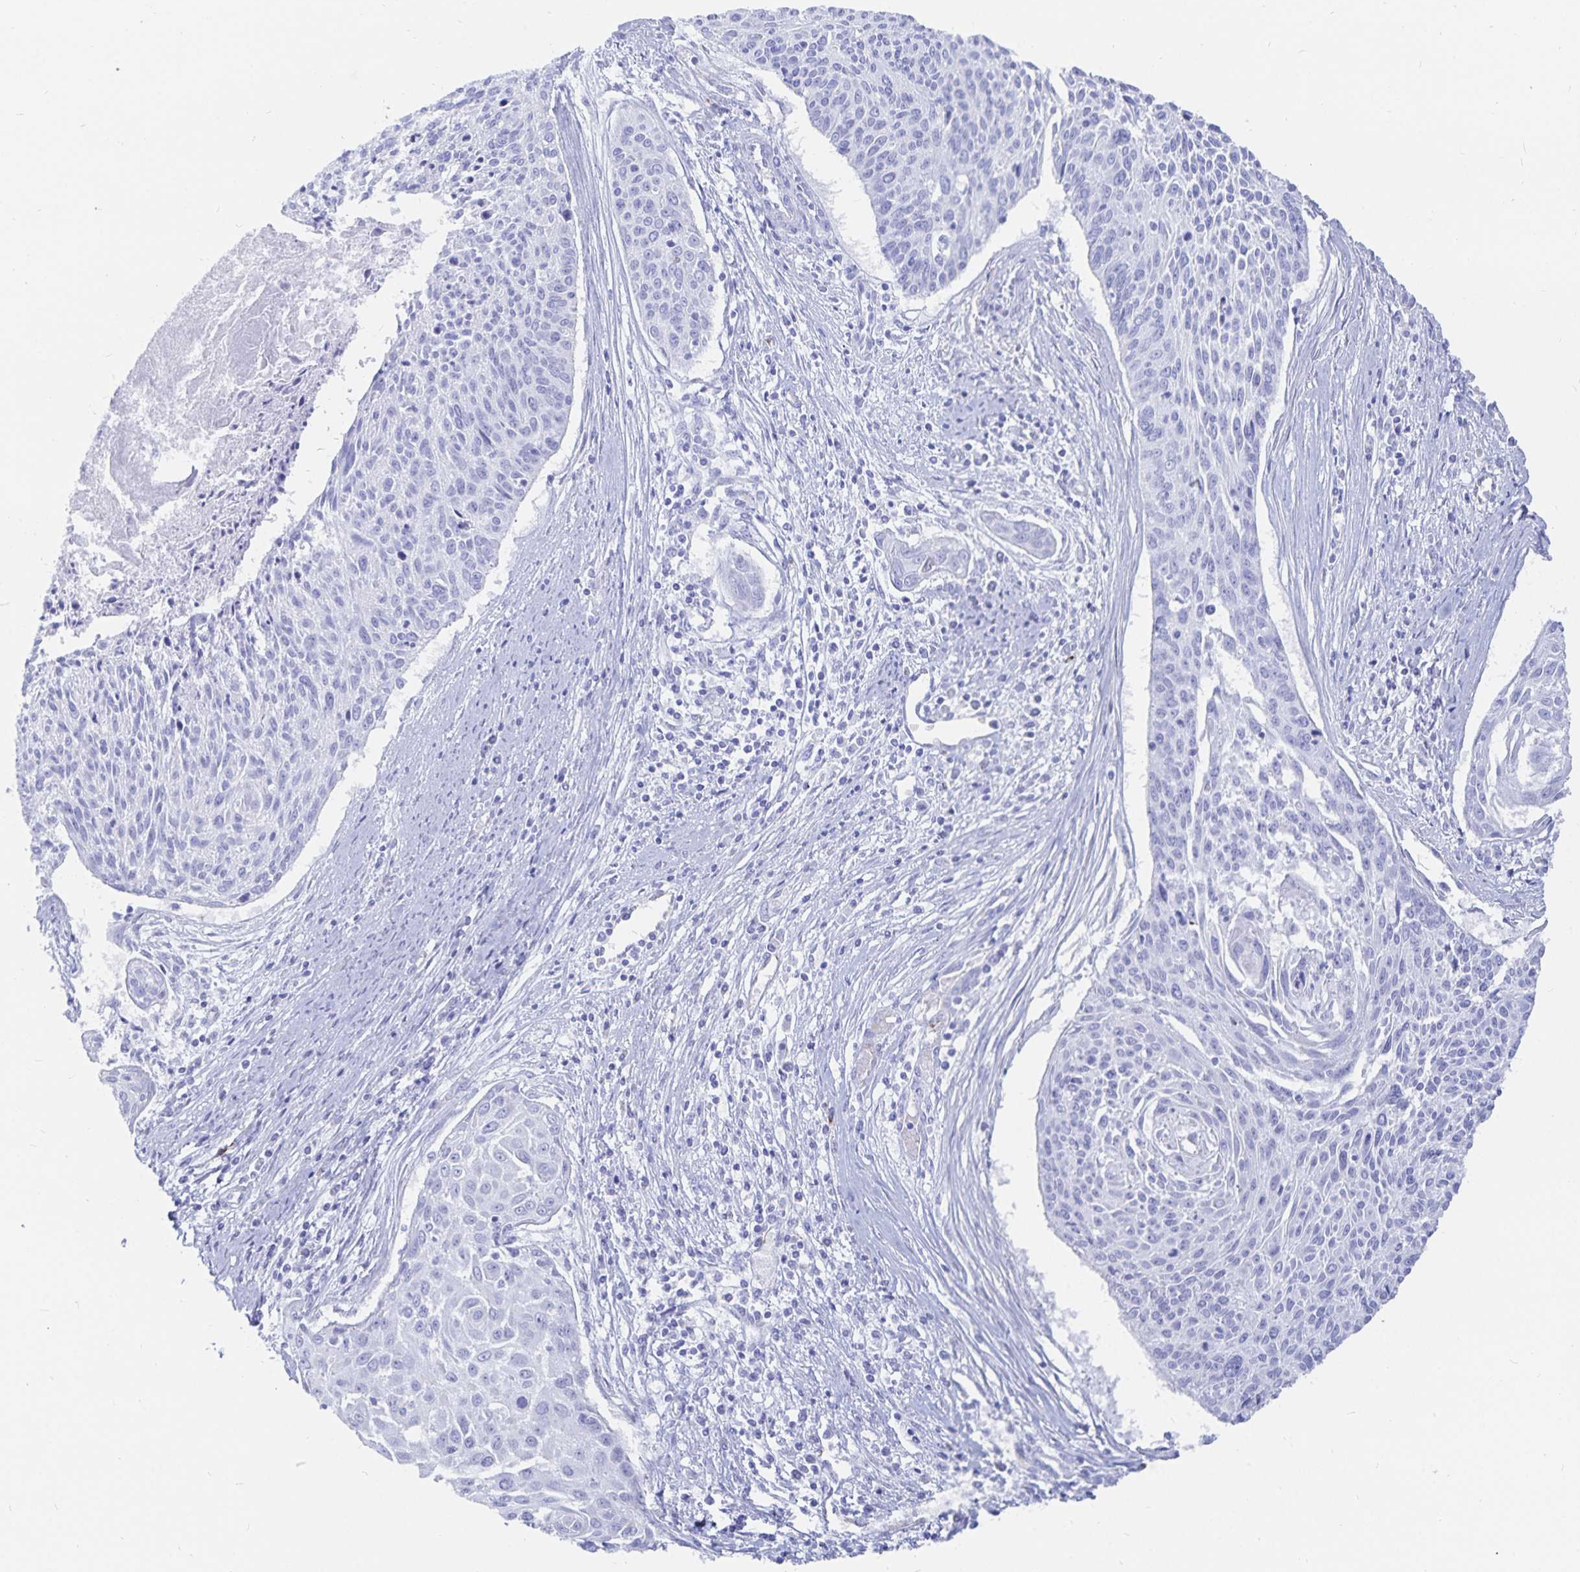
{"staining": {"intensity": "negative", "quantity": "none", "location": "none"}, "tissue": "cervical cancer", "cell_type": "Tumor cells", "image_type": "cancer", "snomed": [{"axis": "morphology", "description": "Squamous cell carcinoma, NOS"}, {"axis": "topography", "description": "Cervix"}], "caption": "Tumor cells show no significant protein staining in squamous cell carcinoma (cervical).", "gene": "INSL5", "patient": {"sex": "female", "age": 55}}